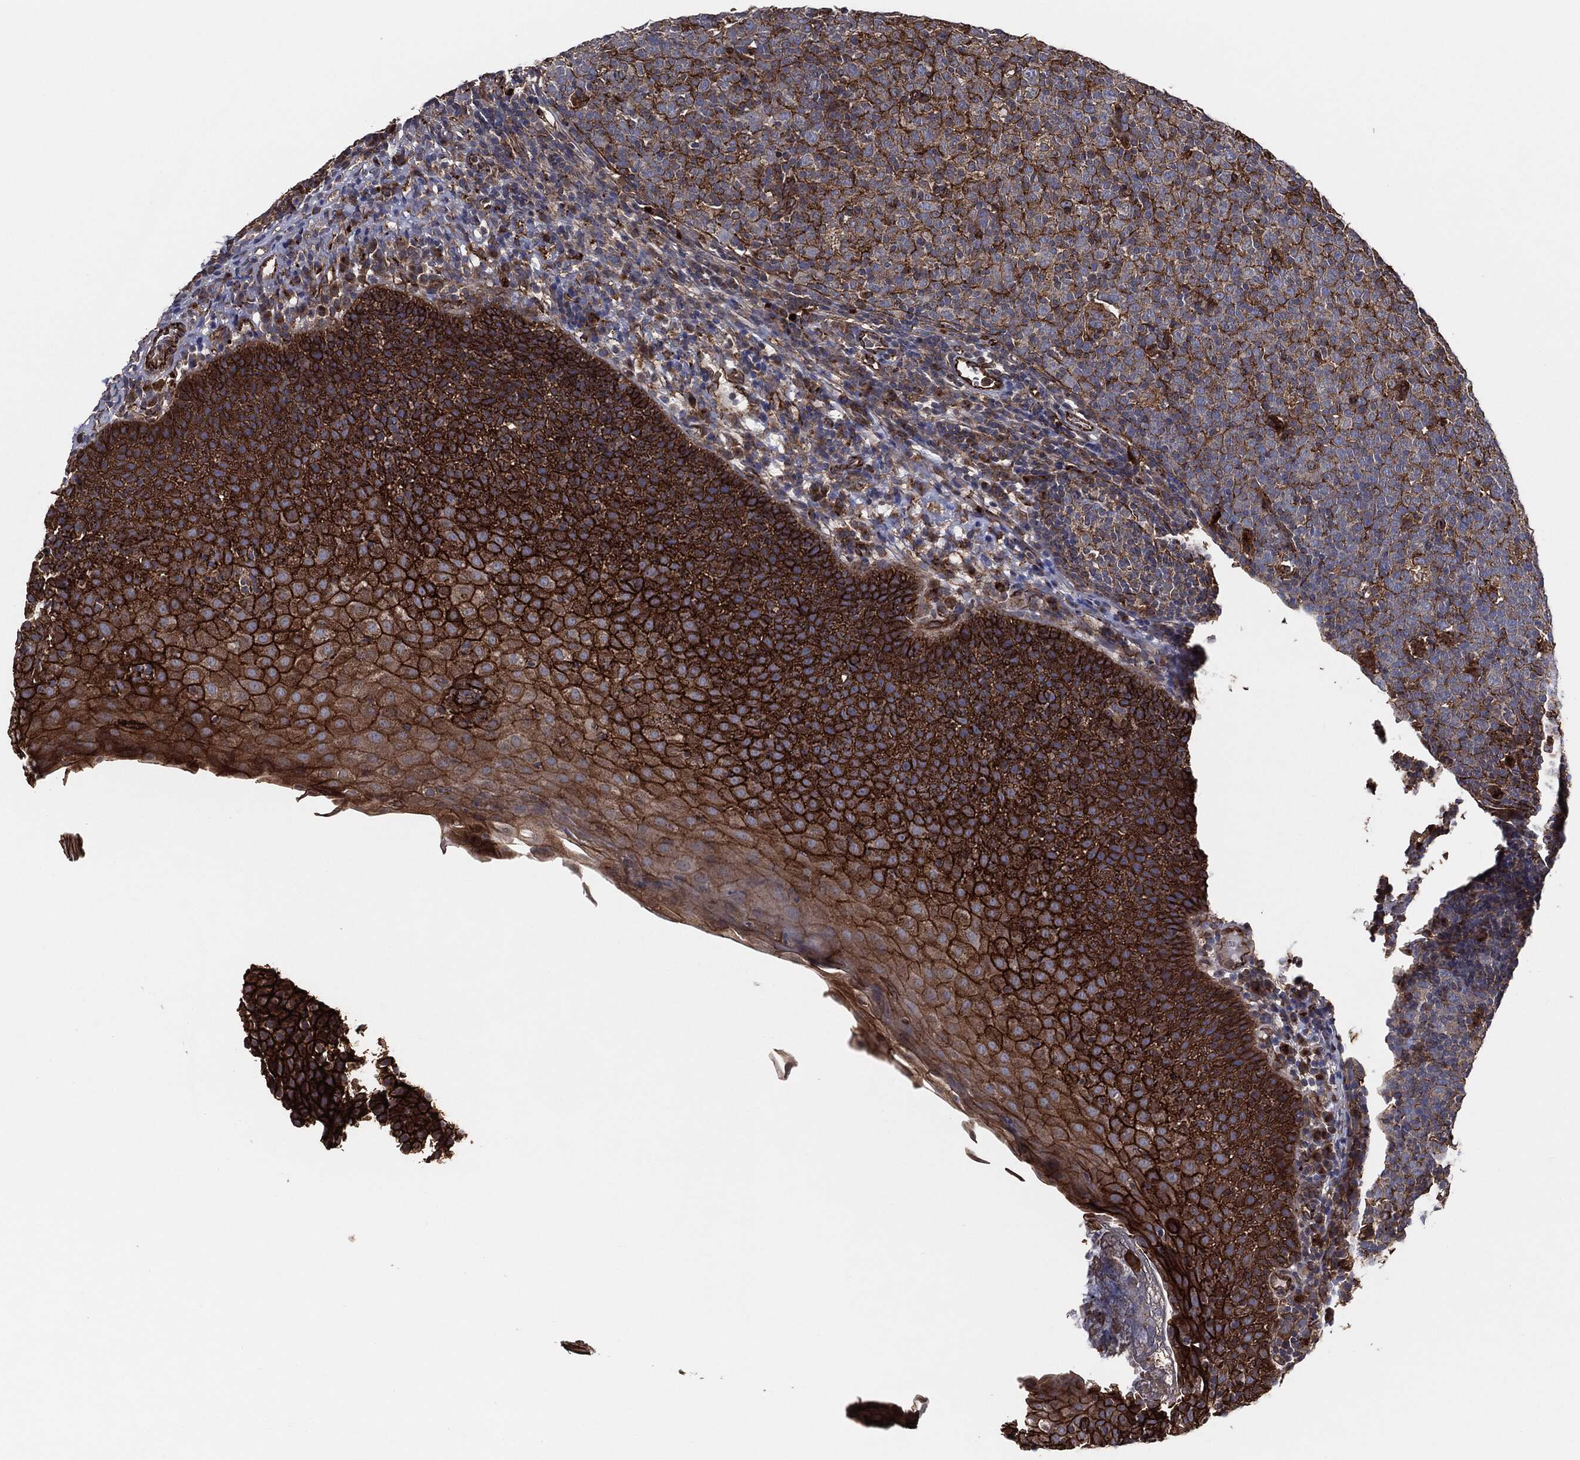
{"staining": {"intensity": "moderate", "quantity": "<25%", "location": "cytoplasmic/membranous"}, "tissue": "tonsil", "cell_type": "Germinal center cells", "image_type": "normal", "snomed": [{"axis": "morphology", "description": "Normal tissue, NOS"}, {"axis": "topography", "description": "Tonsil"}], "caption": "Immunohistochemistry (DAB) staining of normal tonsil reveals moderate cytoplasmic/membranous protein staining in about <25% of germinal center cells.", "gene": "CTNNA1", "patient": {"sex": "female", "age": 5}}